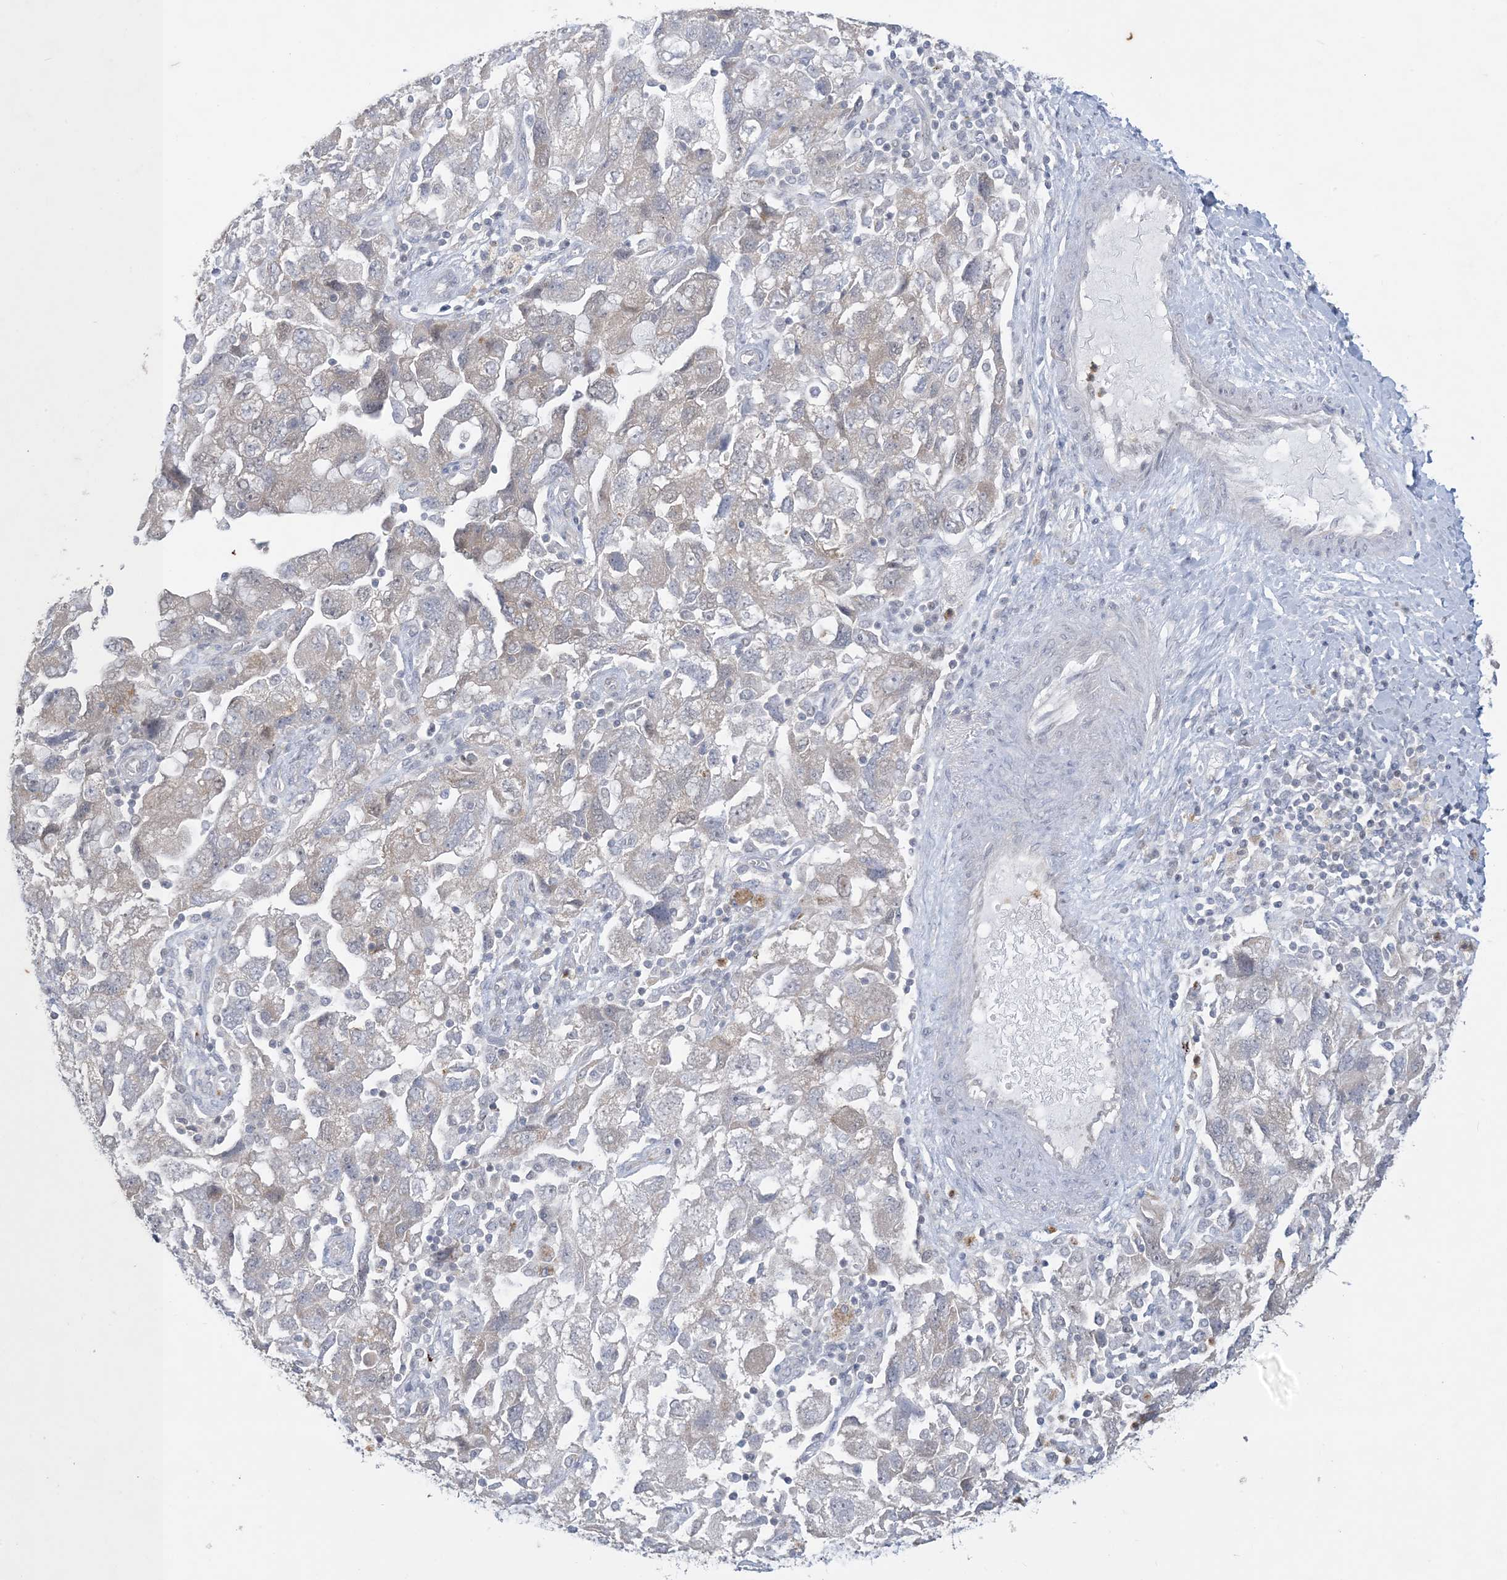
{"staining": {"intensity": "negative", "quantity": "none", "location": "none"}, "tissue": "ovarian cancer", "cell_type": "Tumor cells", "image_type": "cancer", "snomed": [{"axis": "morphology", "description": "Carcinoma, NOS"}, {"axis": "morphology", "description": "Cystadenocarcinoma, serous, NOS"}, {"axis": "topography", "description": "Ovary"}], "caption": "Human ovarian cancer stained for a protein using immunohistochemistry exhibits no staining in tumor cells.", "gene": "KIF3A", "patient": {"sex": "female", "age": 69}}